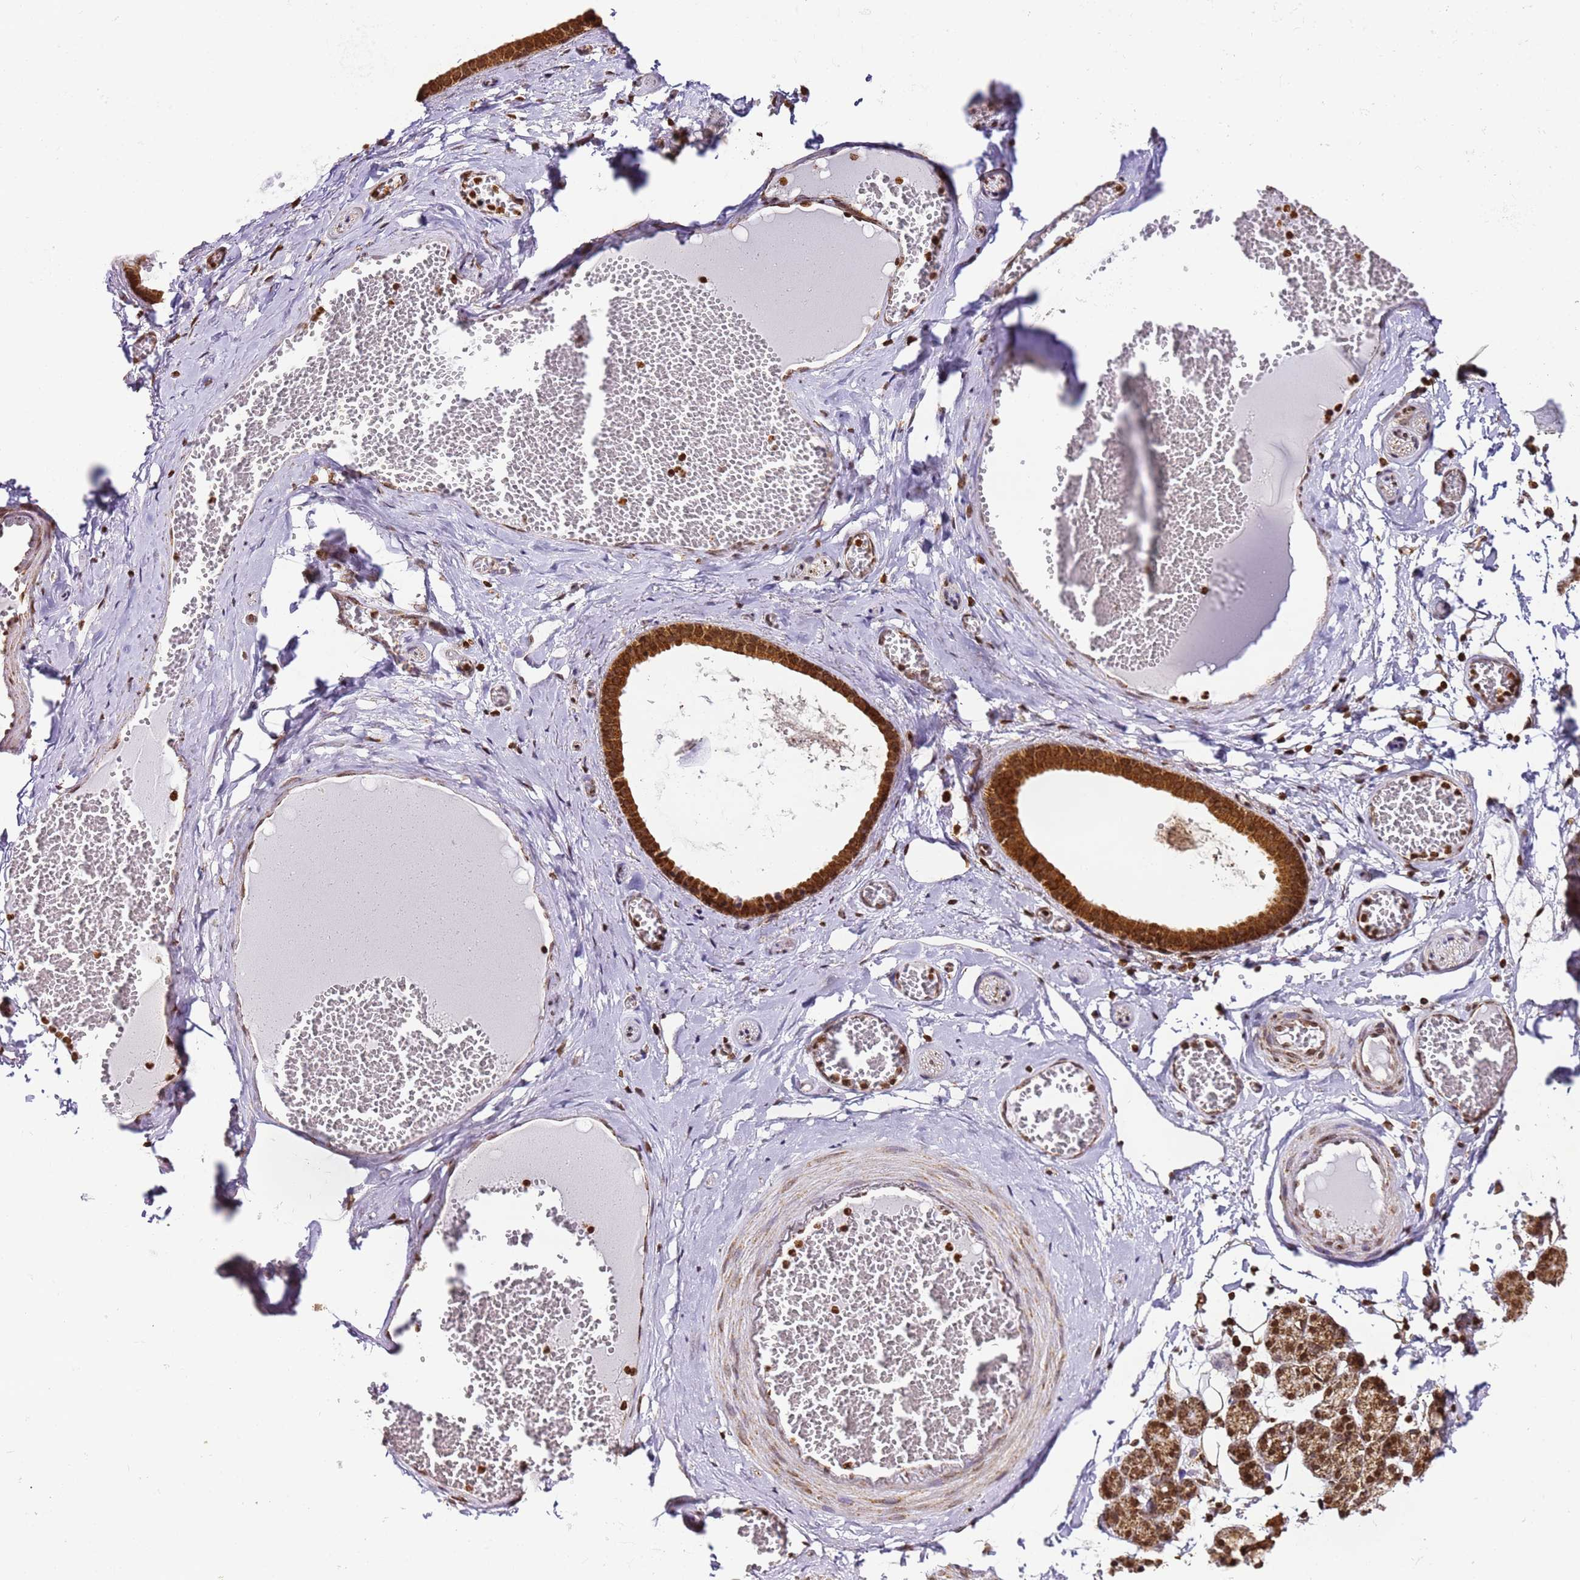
{"staining": {"intensity": "strong", "quantity": "25%-75%", "location": "cytoplasmic/membranous,nuclear"}, "tissue": "salivary gland", "cell_type": "Glandular cells", "image_type": "normal", "snomed": [{"axis": "morphology", "description": "Normal tissue, NOS"}, {"axis": "topography", "description": "Salivary gland"}], "caption": "Protein staining by IHC shows strong cytoplasmic/membranous,nuclear positivity in about 25%-75% of glandular cells in unremarkable salivary gland.", "gene": "HSPE1", "patient": {"sex": "male", "age": 63}}